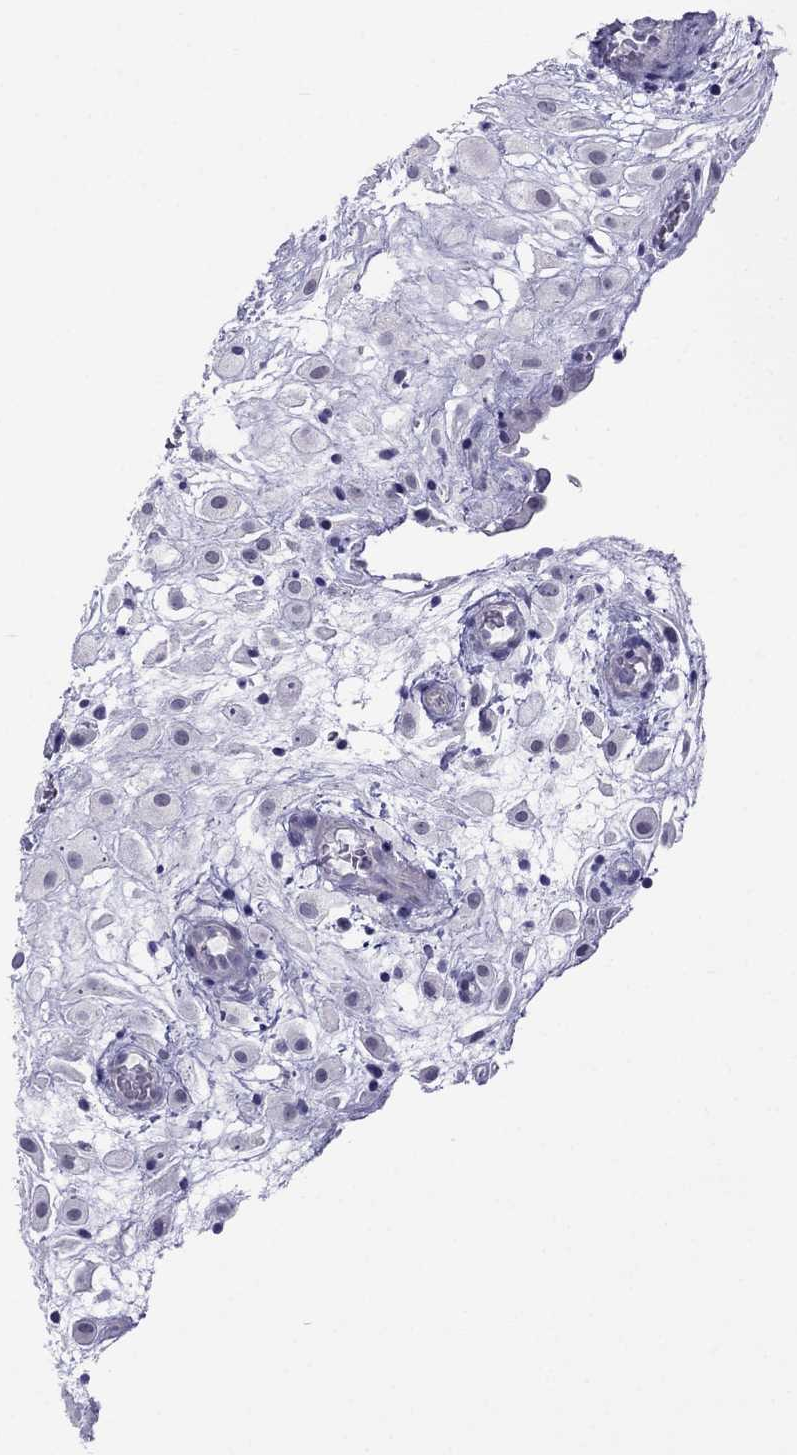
{"staining": {"intensity": "negative", "quantity": "none", "location": "none"}, "tissue": "placenta", "cell_type": "Decidual cells", "image_type": "normal", "snomed": [{"axis": "morphology", "description": "Normal tissue, NOS"}, {"axis": "topography", "description": "Placenta"}], "caption": "A micrograph of human placenta is negative for staining in decidual cells. Nuclei are stained in blue.", "gene": "CROCC2", "patient": {"sex": "female", "age": 24}}